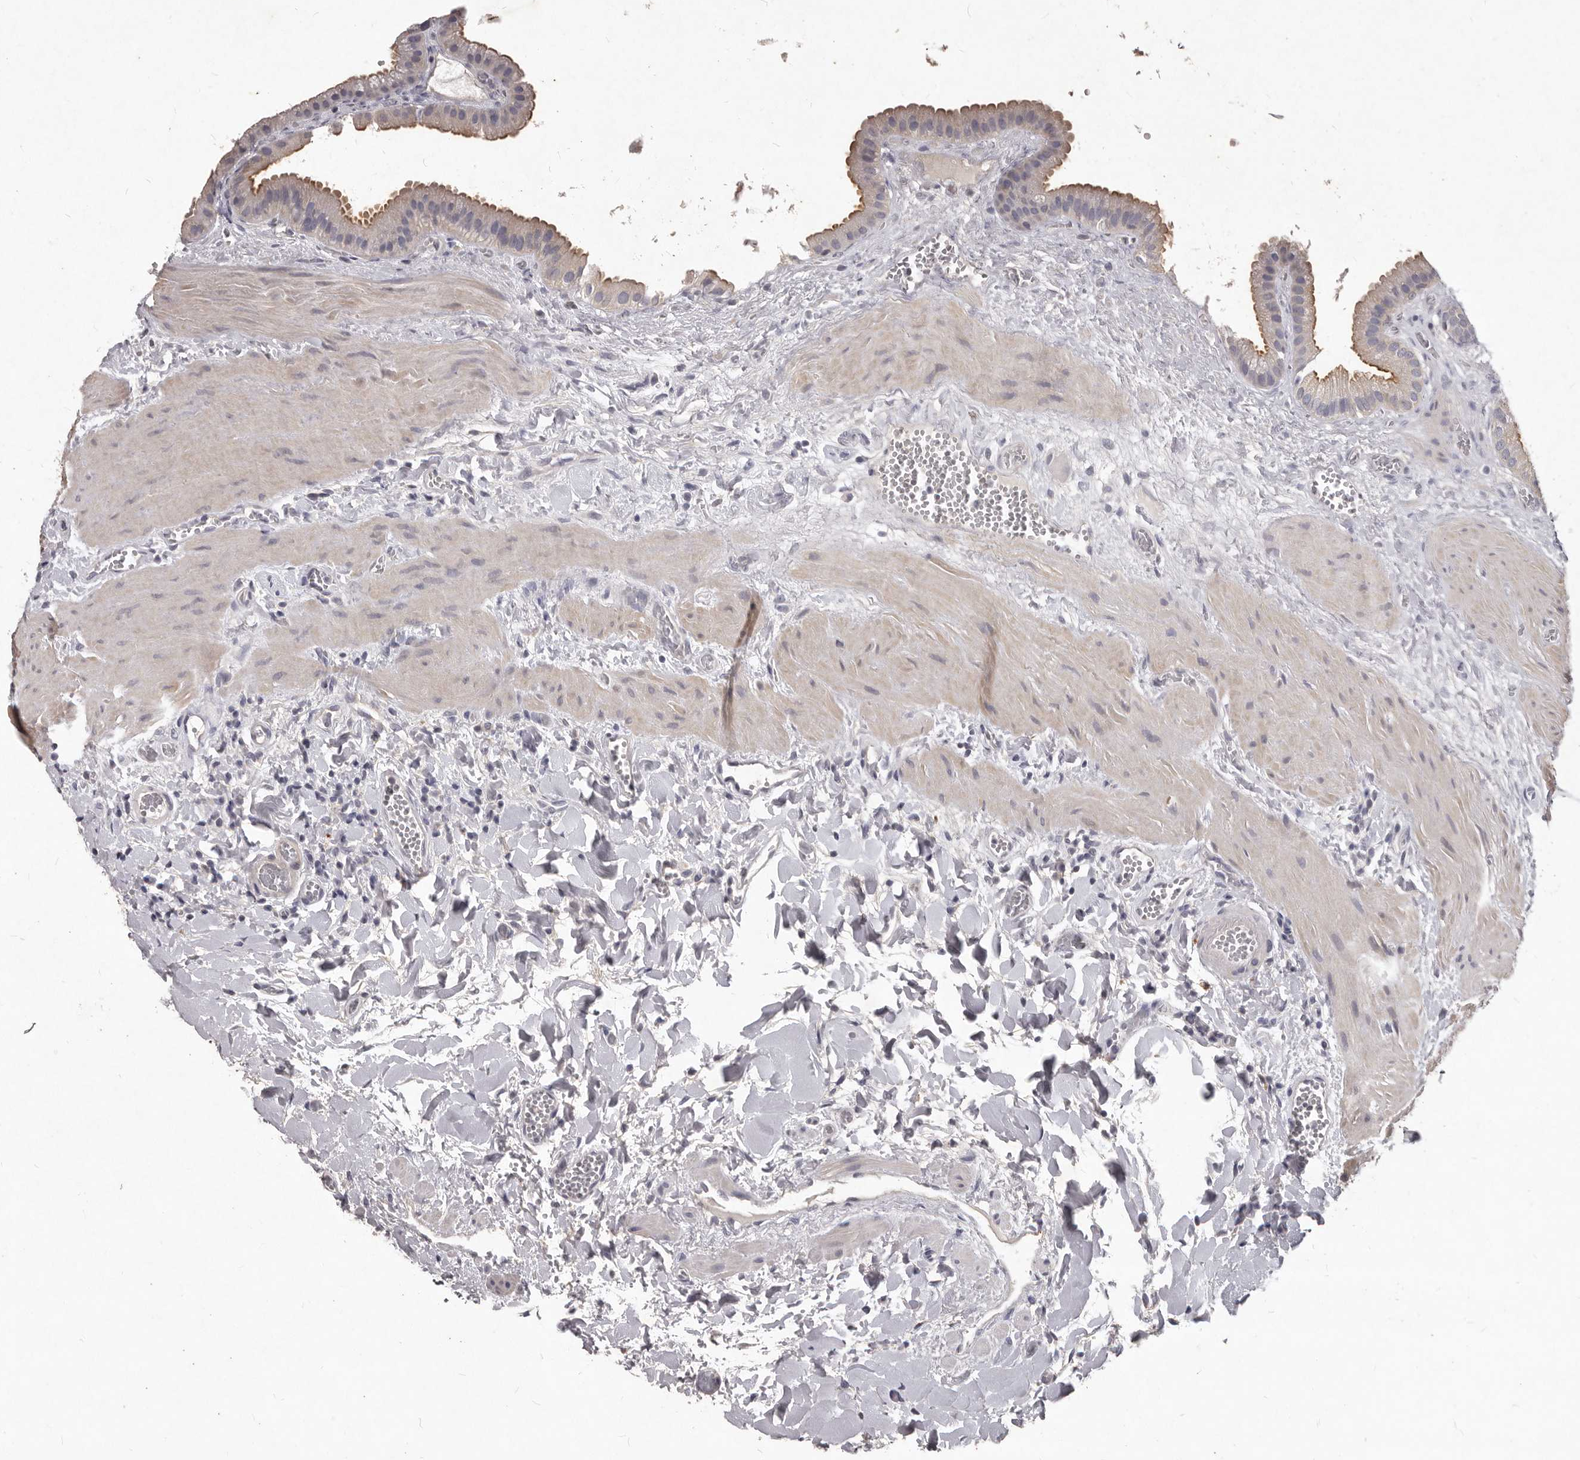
{"staining": {"intensity": "moderate", "quantity": "25%-75%", "location": "cytoplasmic/membranous"}, "tissue": "gallbladder", "cell_type": "Glandular cells", "image_type": "normal", "snomed": [{"axis": "morphology", "description": "Normal tissue, NOS"}, {"axis": "topography", "description": "Gallbladder"}], "caption": "Brown immunohistochemical staining in normal gallbladder shows moderate cytoplasmic/membranous staining in approximately 25%-75% of glandular cells.", "gene": "GPRC5C", "patient": {"sex": "male", "age": 55}}